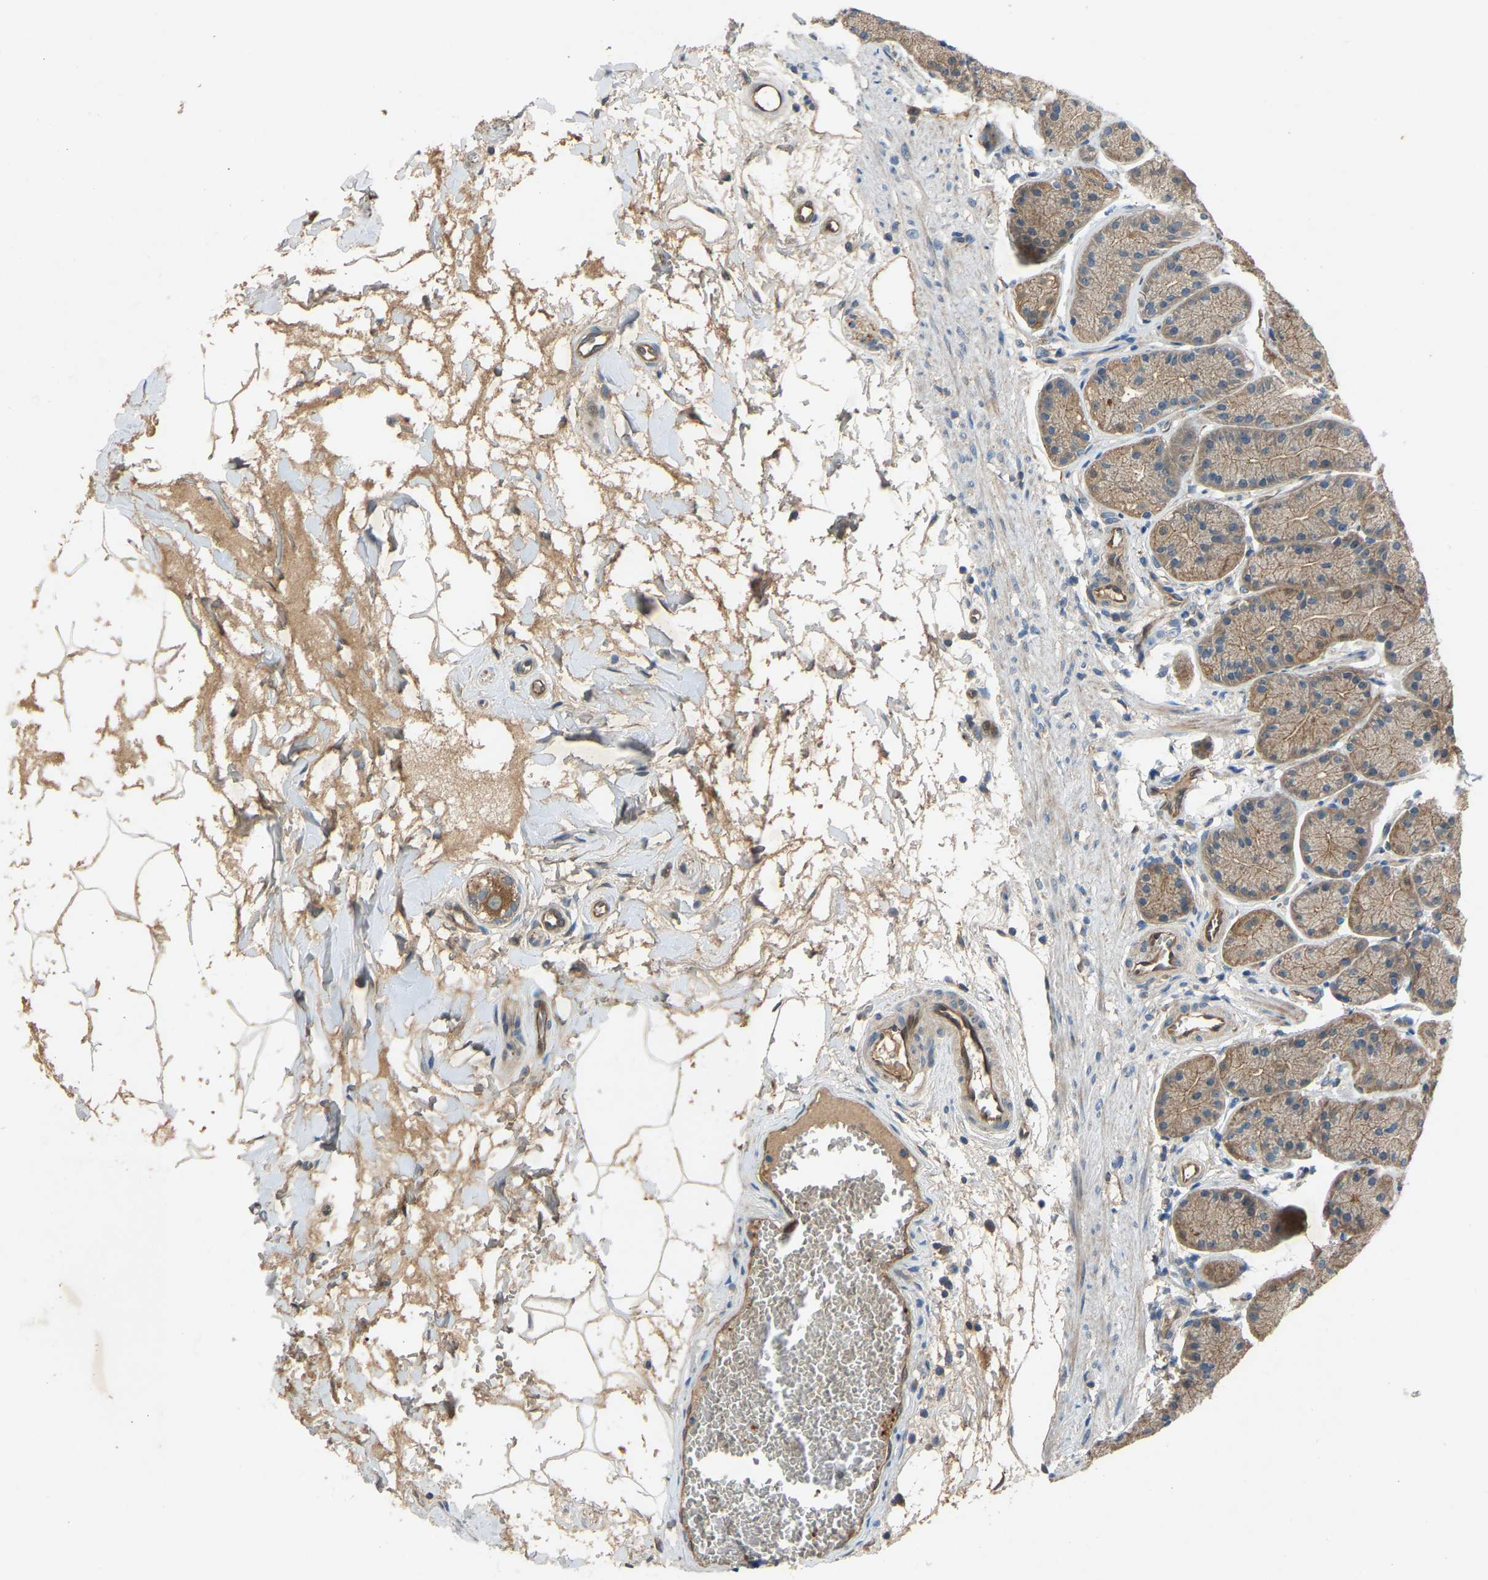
{"staining": {"intensity": "weak", "quantity": "25%-75%", "location": "cytoplasmic/membranous"}, "tissue": "stomach", "cell_type": "Glandular cells", "image_type": "normal", "snomed": [{"axis": "morphology", "description": "Normal tissue, NOS"}, {"axis": "topography", "description": "Stomach"}], "caption": "A high-resolution micrograph shows immunohistochemistry staining of unremarkable stomach, which displays weak cytoplasmic/membranous staining in approximately 25%-75% of glandular cells.", "gene": "GAS2L1", "patient": {"sex": "male", "age": 42}}